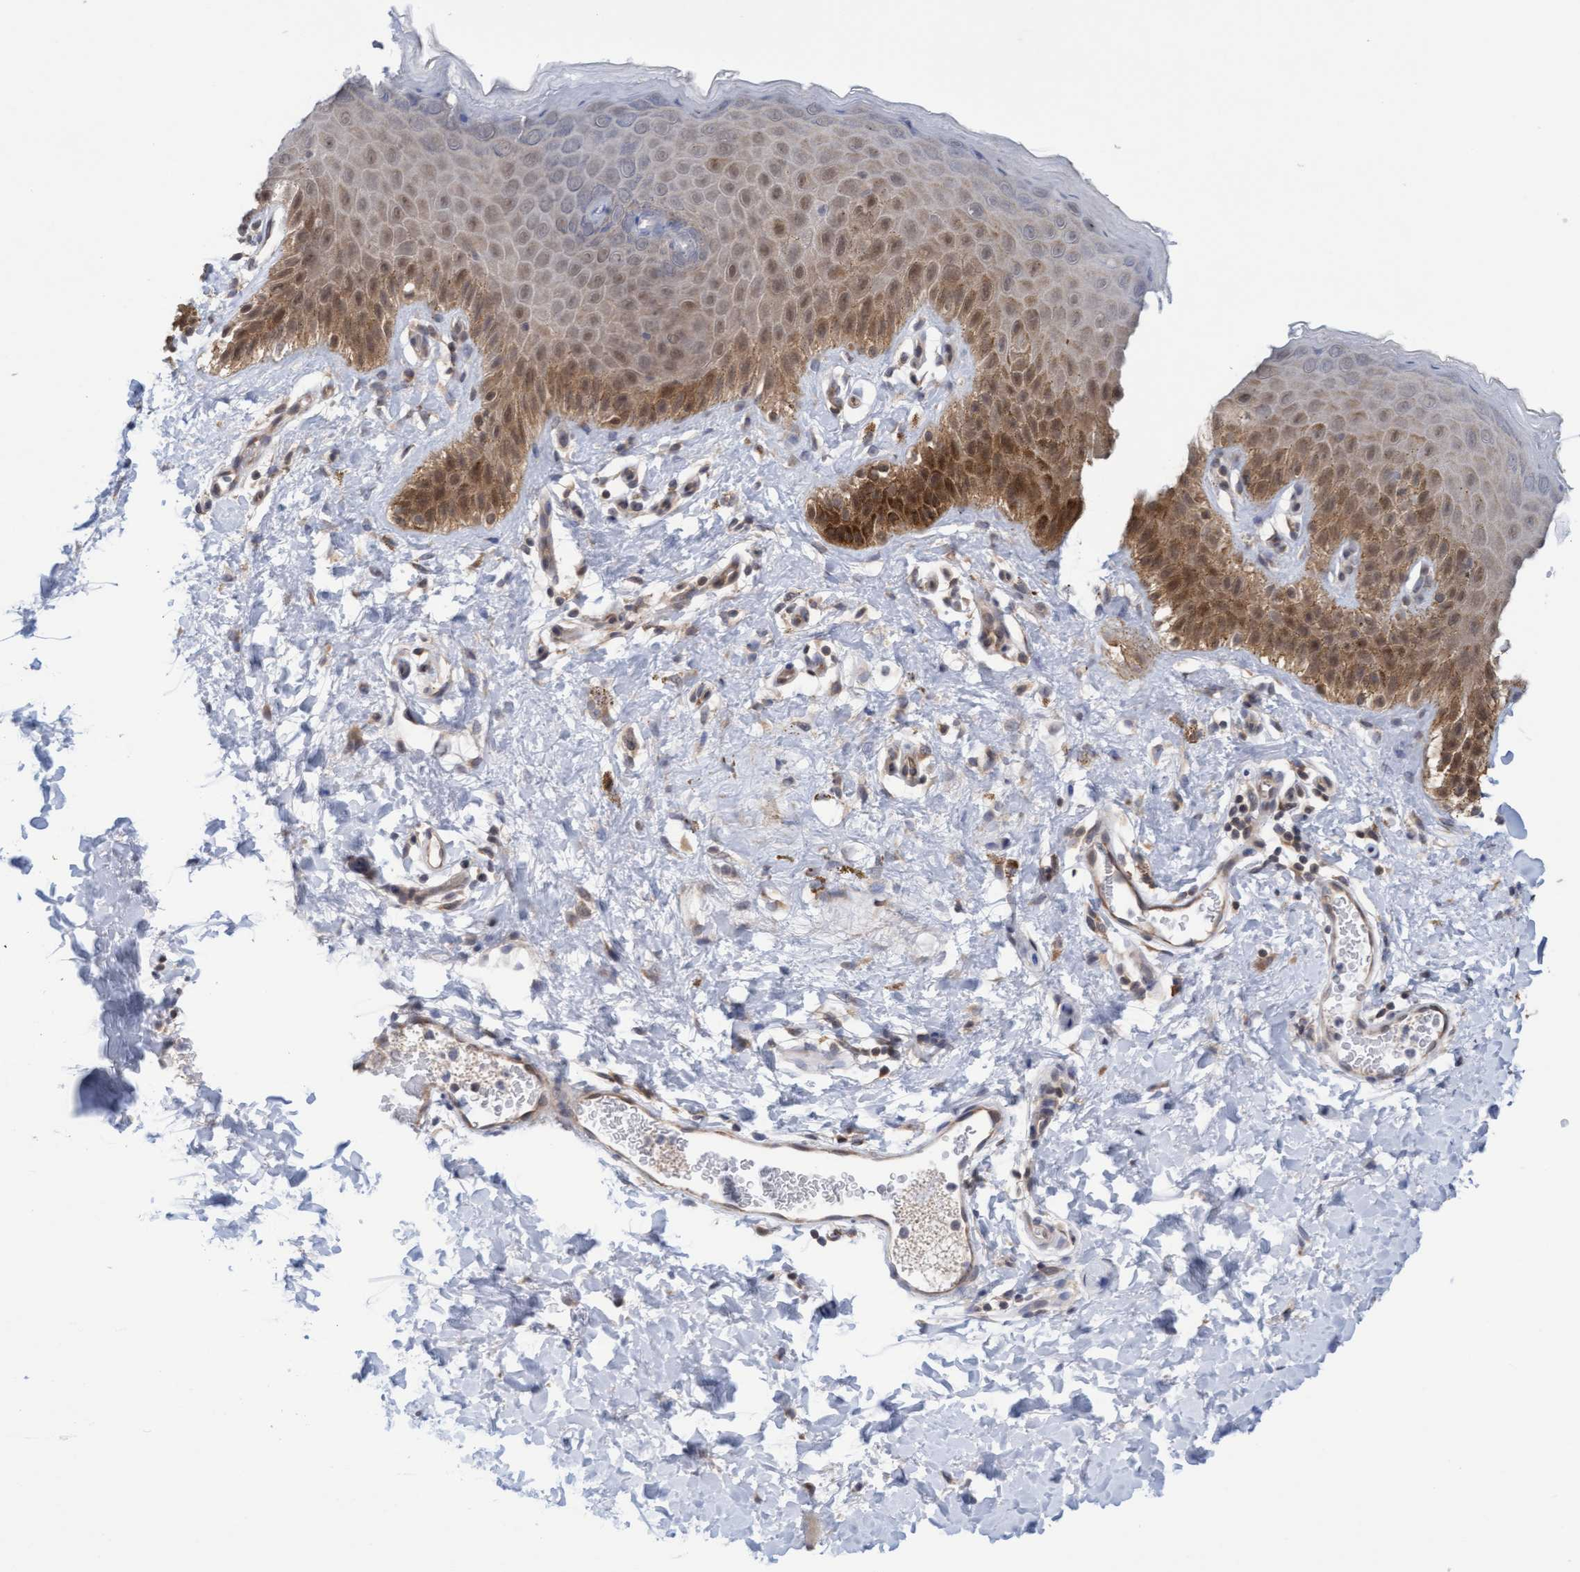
{"staining": {"intensity": "moderate", "quantity": "25%-75%", "location": "cytoplasmic/membranous"}, "tissue": "skin", "cell_type": "Epidermal cells", "image_type": "normal", "snomed": [{"axis": "morphology", "description": "Normal tissue, NOS"}, {"axis": "topography", "description": "Anal"}], "caption": "The histopathology image displays immunohistochemical staining of unremarkable skin. There is moderate cytoplasmic/membranous positivity is identified in approximately 25%-75% of epidermal cells. (DAB (3,3'-diaminobenzidine) = brown stain, brightfield microscopy at high magnification).", "gene": "AMZ2", "patient": {"sex": "male", "age": 44}}